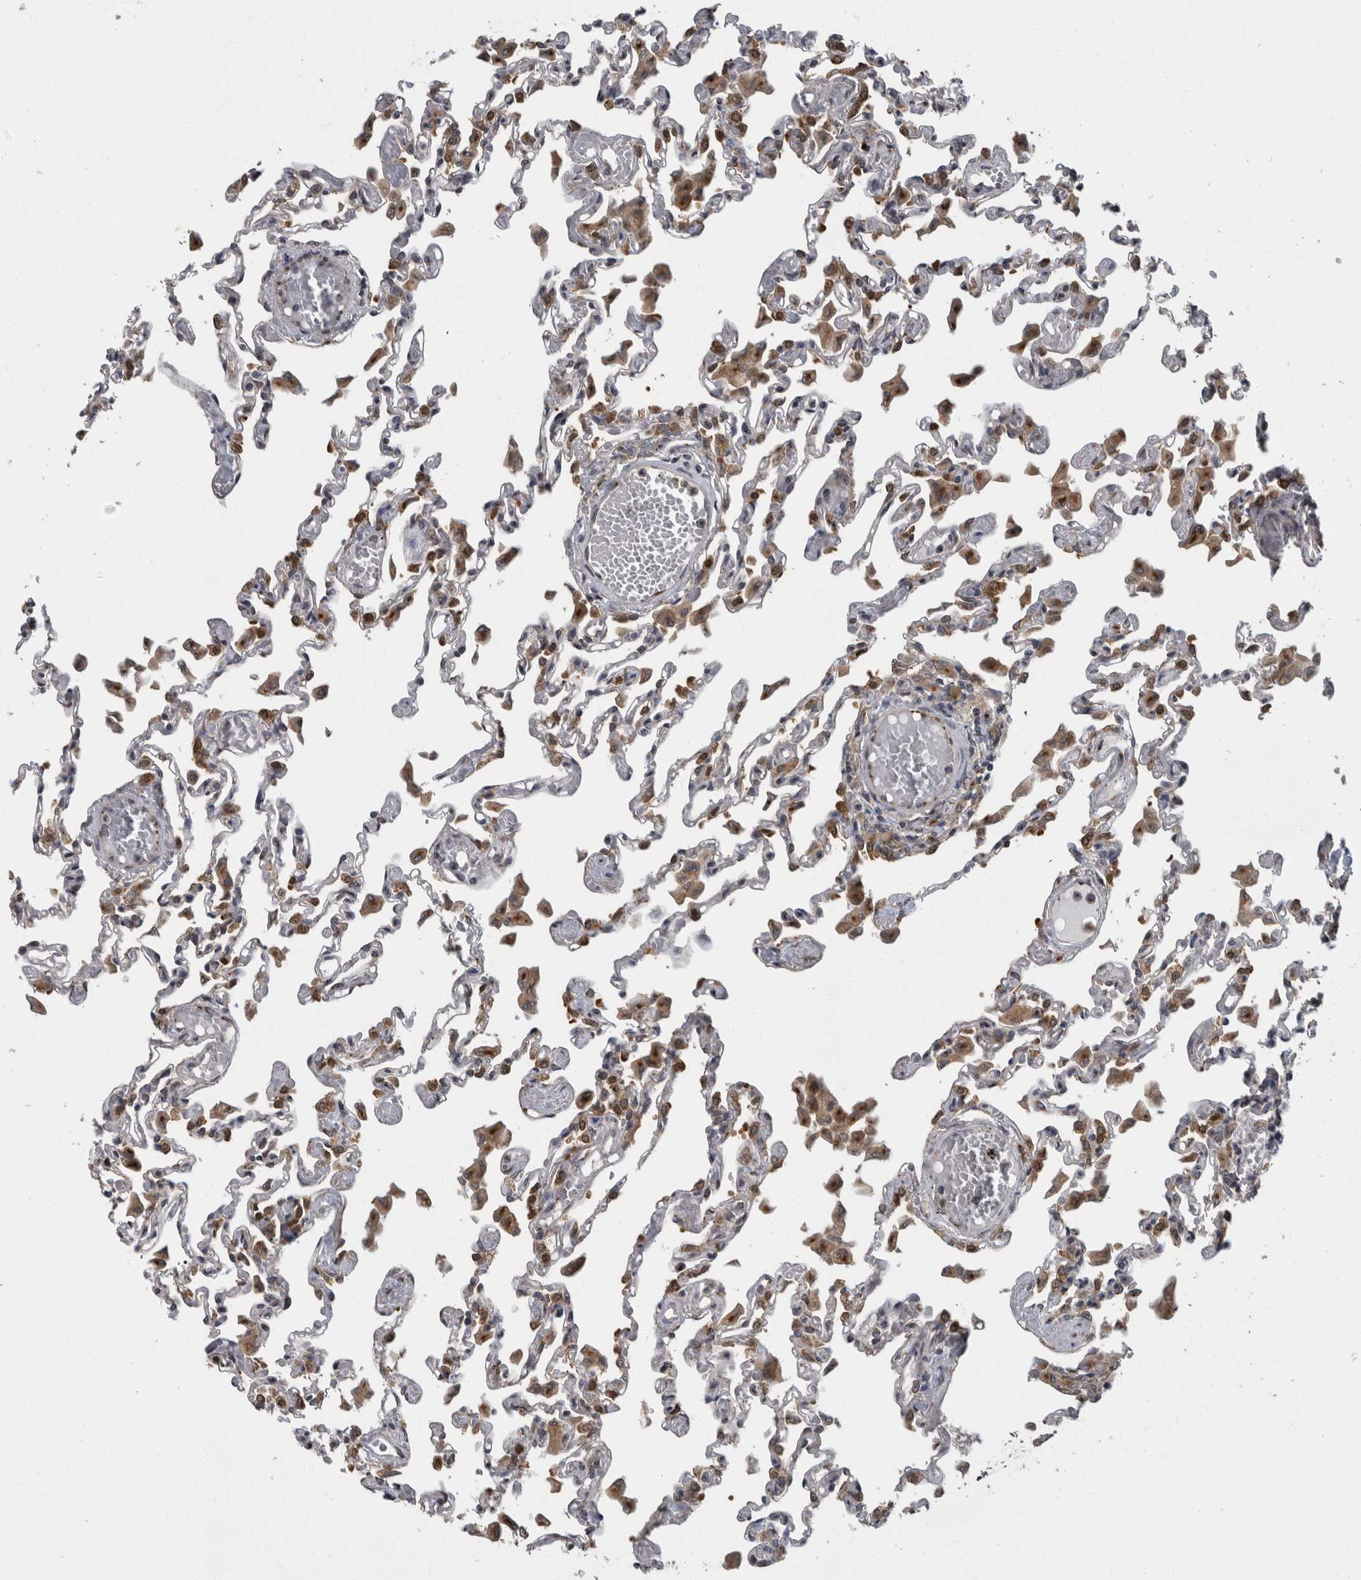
{"staining": {"intensity": "strong", "quantity": "25%-75%", "location": "cytoplasmic/membranous"}, "tissue": "lung", "cell_type": "Alveolar cells", "image_type": "normal", "snomed": [{"axis": "morphology", "description": "Normal tissue, NOS"}, {"axis": "topography", "description": "Bronchus"}, {"axis": "topography", "description": "Lung"}], "caption": "Lung stained with DAB immunohistochemistry (IHC) reveals high levels of strong cytoplasmic/membranous expression in about 25%-75% of alveolar cells. Nuclei are stained in blue.", "gene": "LMAN2L", "patient": {"sex": "female", "age": 49}}